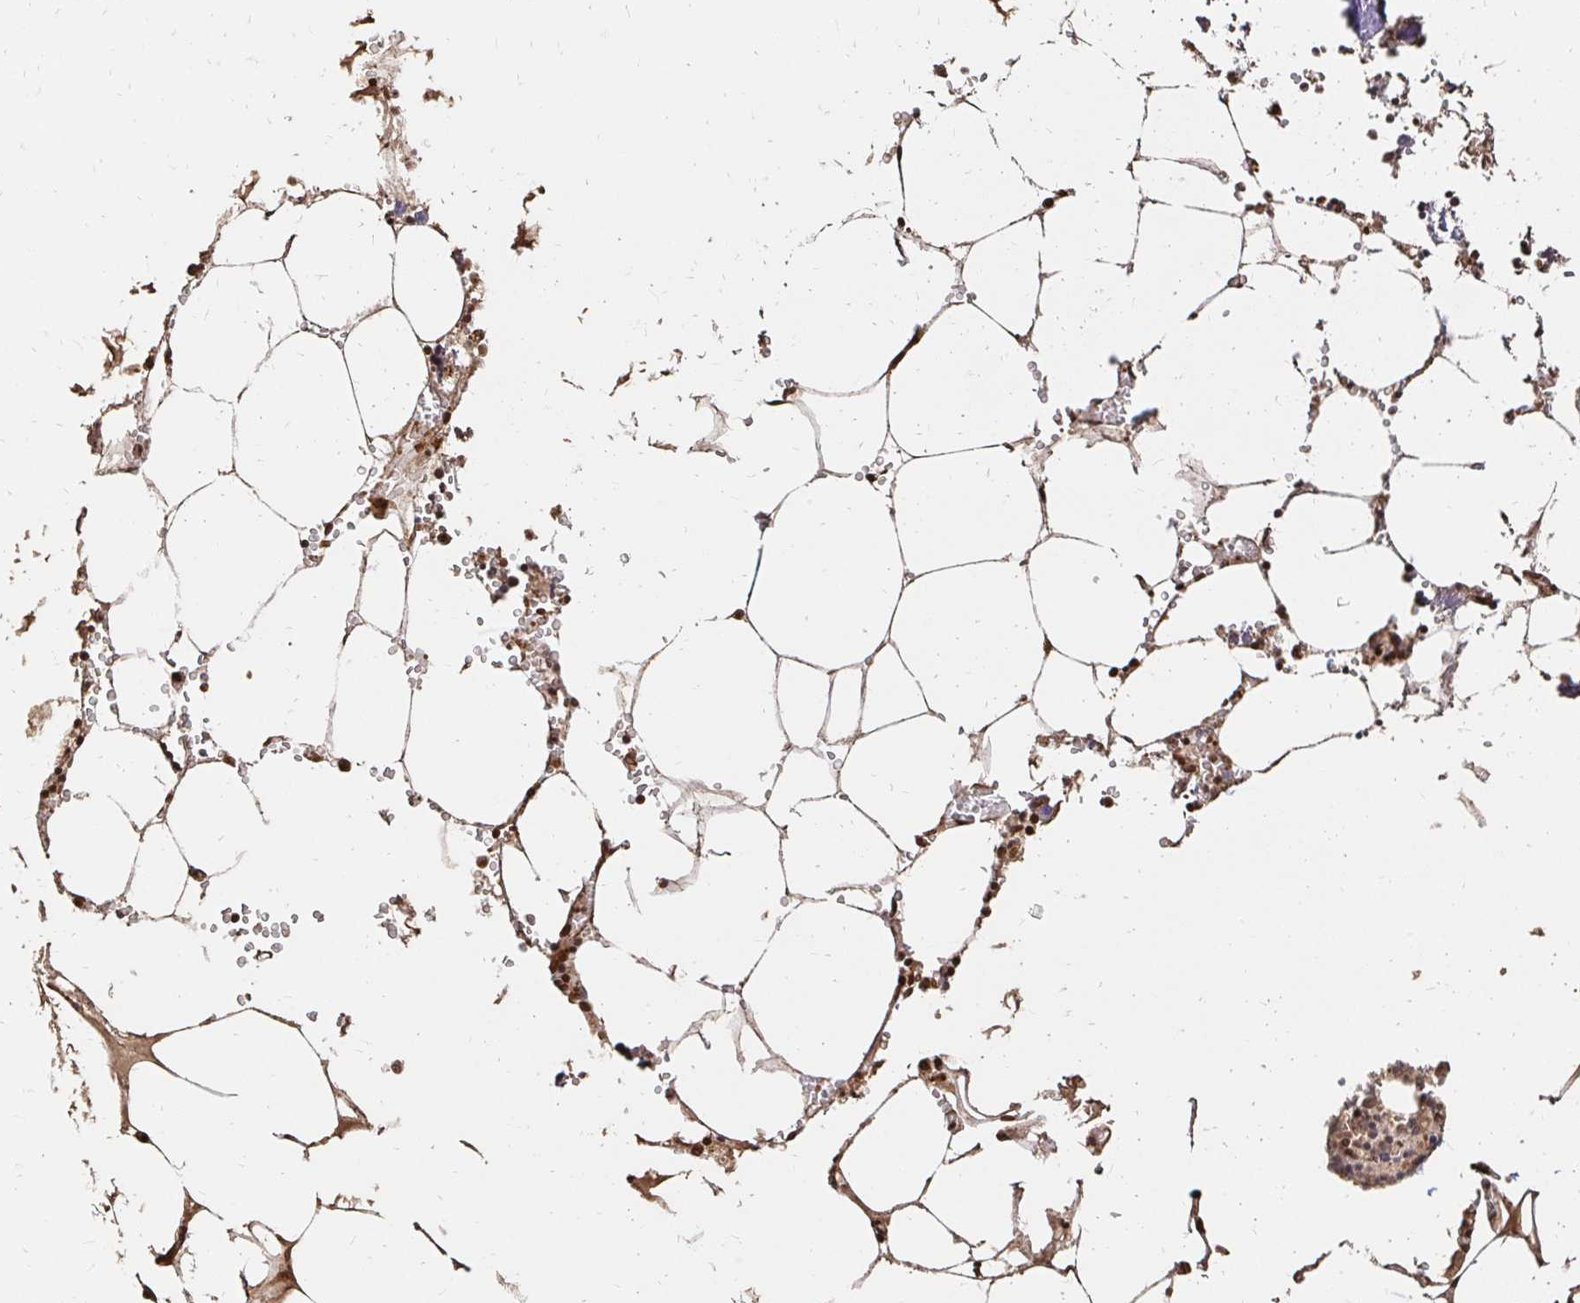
{"staining": {"intensity": "strong", "quantity": ">75%", "location": "cytoplasmic/membranous,nuclear"}, "tissue": "bone marrow", "cell_type": "Hematopoietic cells", "image_type": "normal", "snomed": [{"axis": "morphology", "description": "Normal tissue, NOS"}, {"axis": "topography", "description": "Bone marrow"}], "caption": "DAB immunohistochemical staining of unremarkable human bone marrow shows strong cytoplasmic/membranous,nuclear protein expression in about >75% of hematopoietic cells.", "gene": "GLYR1", "patient": {"sex": "male", "age": 54}}